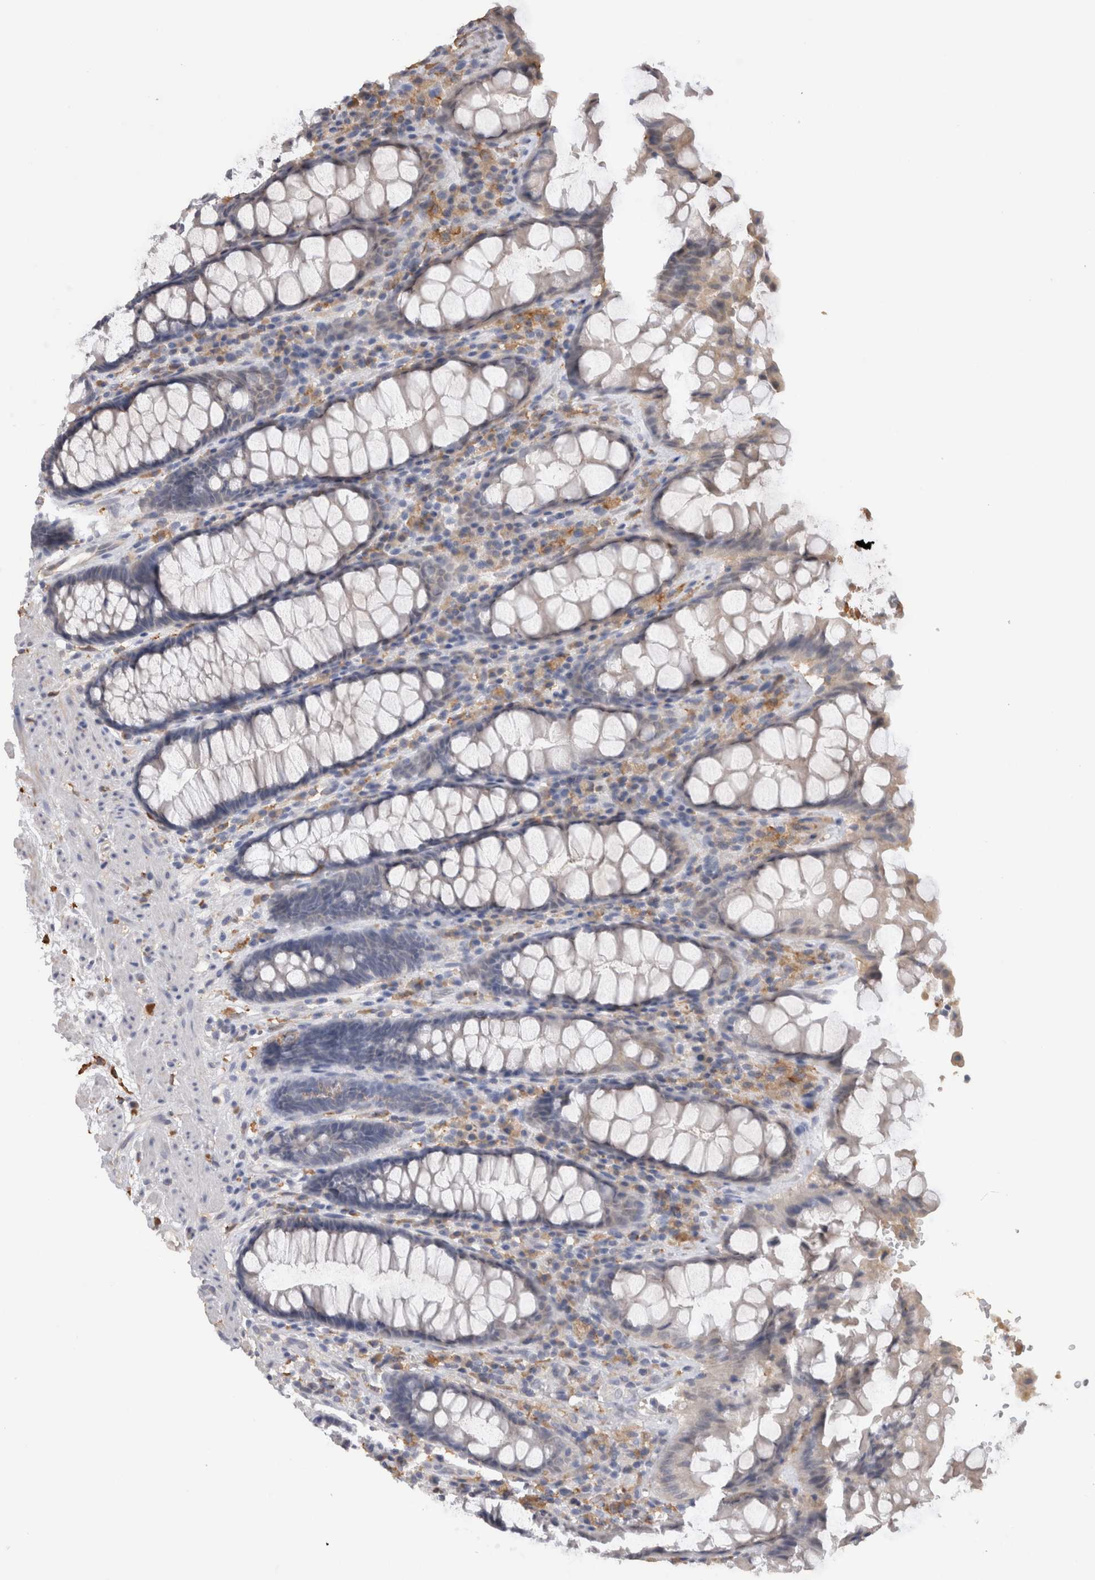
{"staining": {"intensity": "negative", "quantity": "none", "location": "none"}, "tissue": "rectum", "cell_type": "Glandular cells", "image_type": "normal", "snomed": [{"axis": "morphology", "description": "Normal tissue, NOS"}, {"axis": "topography", "description": "Rectum"}], "caption": "Immunohistochemistry (IHC) of benign rectum exhibits no positivity in glandular cells.", "gene": "VSIG4", "patient": {"sex": "male", "age": 64}}